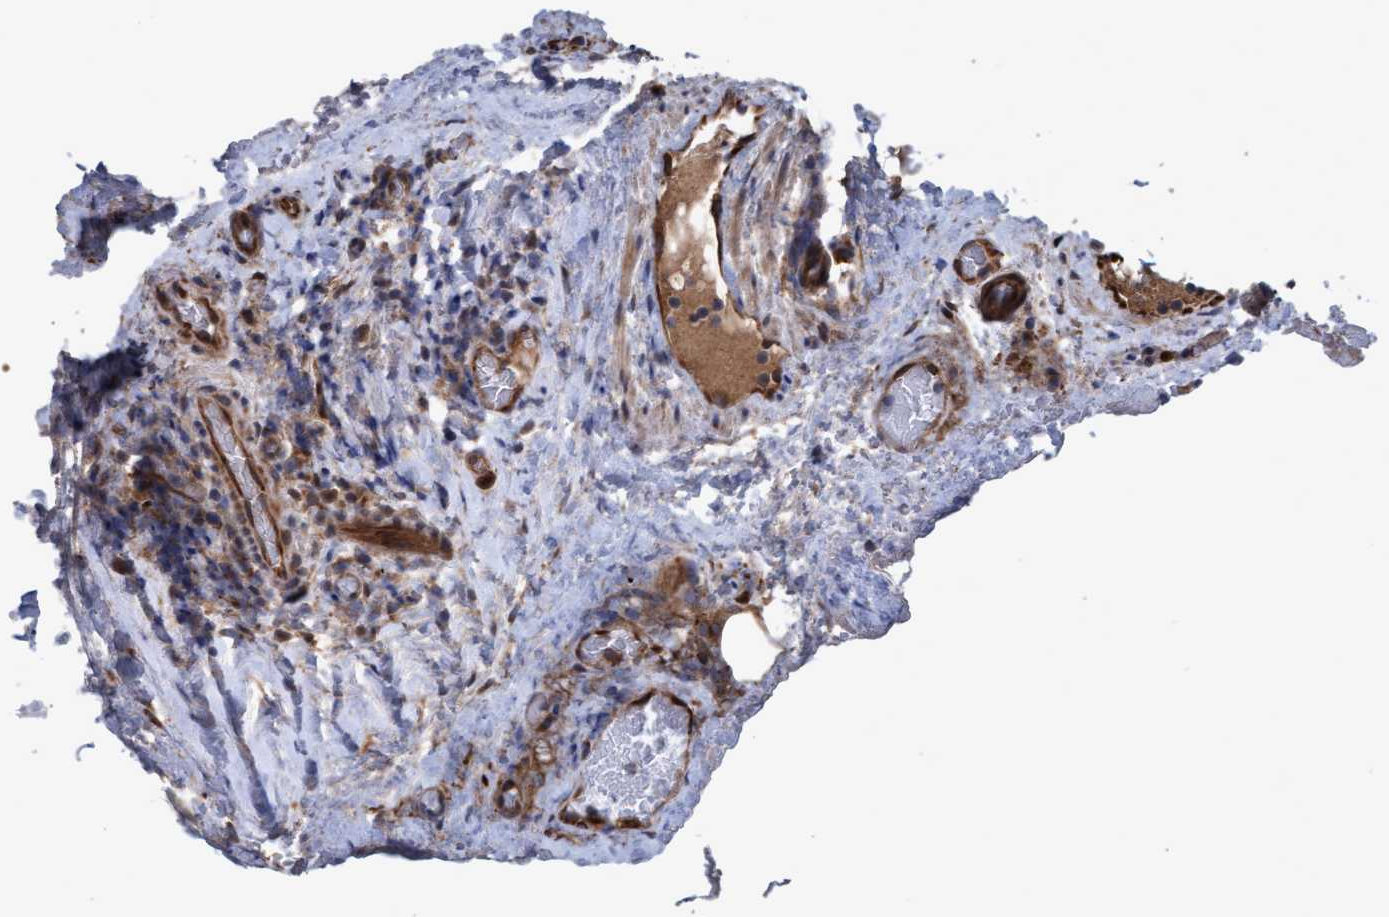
{"staining": {"intensity": "moderate", "quantity": ">75%", "location": "cytoplasmic/membranous"}, "tissue": "lymphoma", "cell_type": "Tumor cells", "image_type": "cancer", "snomed": [{"axis": "morphology", "description": "Malignant lymphoma, non-Hodgkin's type, High grade"}, {"axis": "topography", "description": "Tonsil"}], "caption": "This is a micrograph of immunohistochemistry (IHC) staining of high-grade malignant lymphoma, non-Hodgkin's type, which shows moderate expression in the cytoplasmic/membranous of tumor cells.", "gene": "PSMB6", "patient": {"sex": "female", "age": 36}}